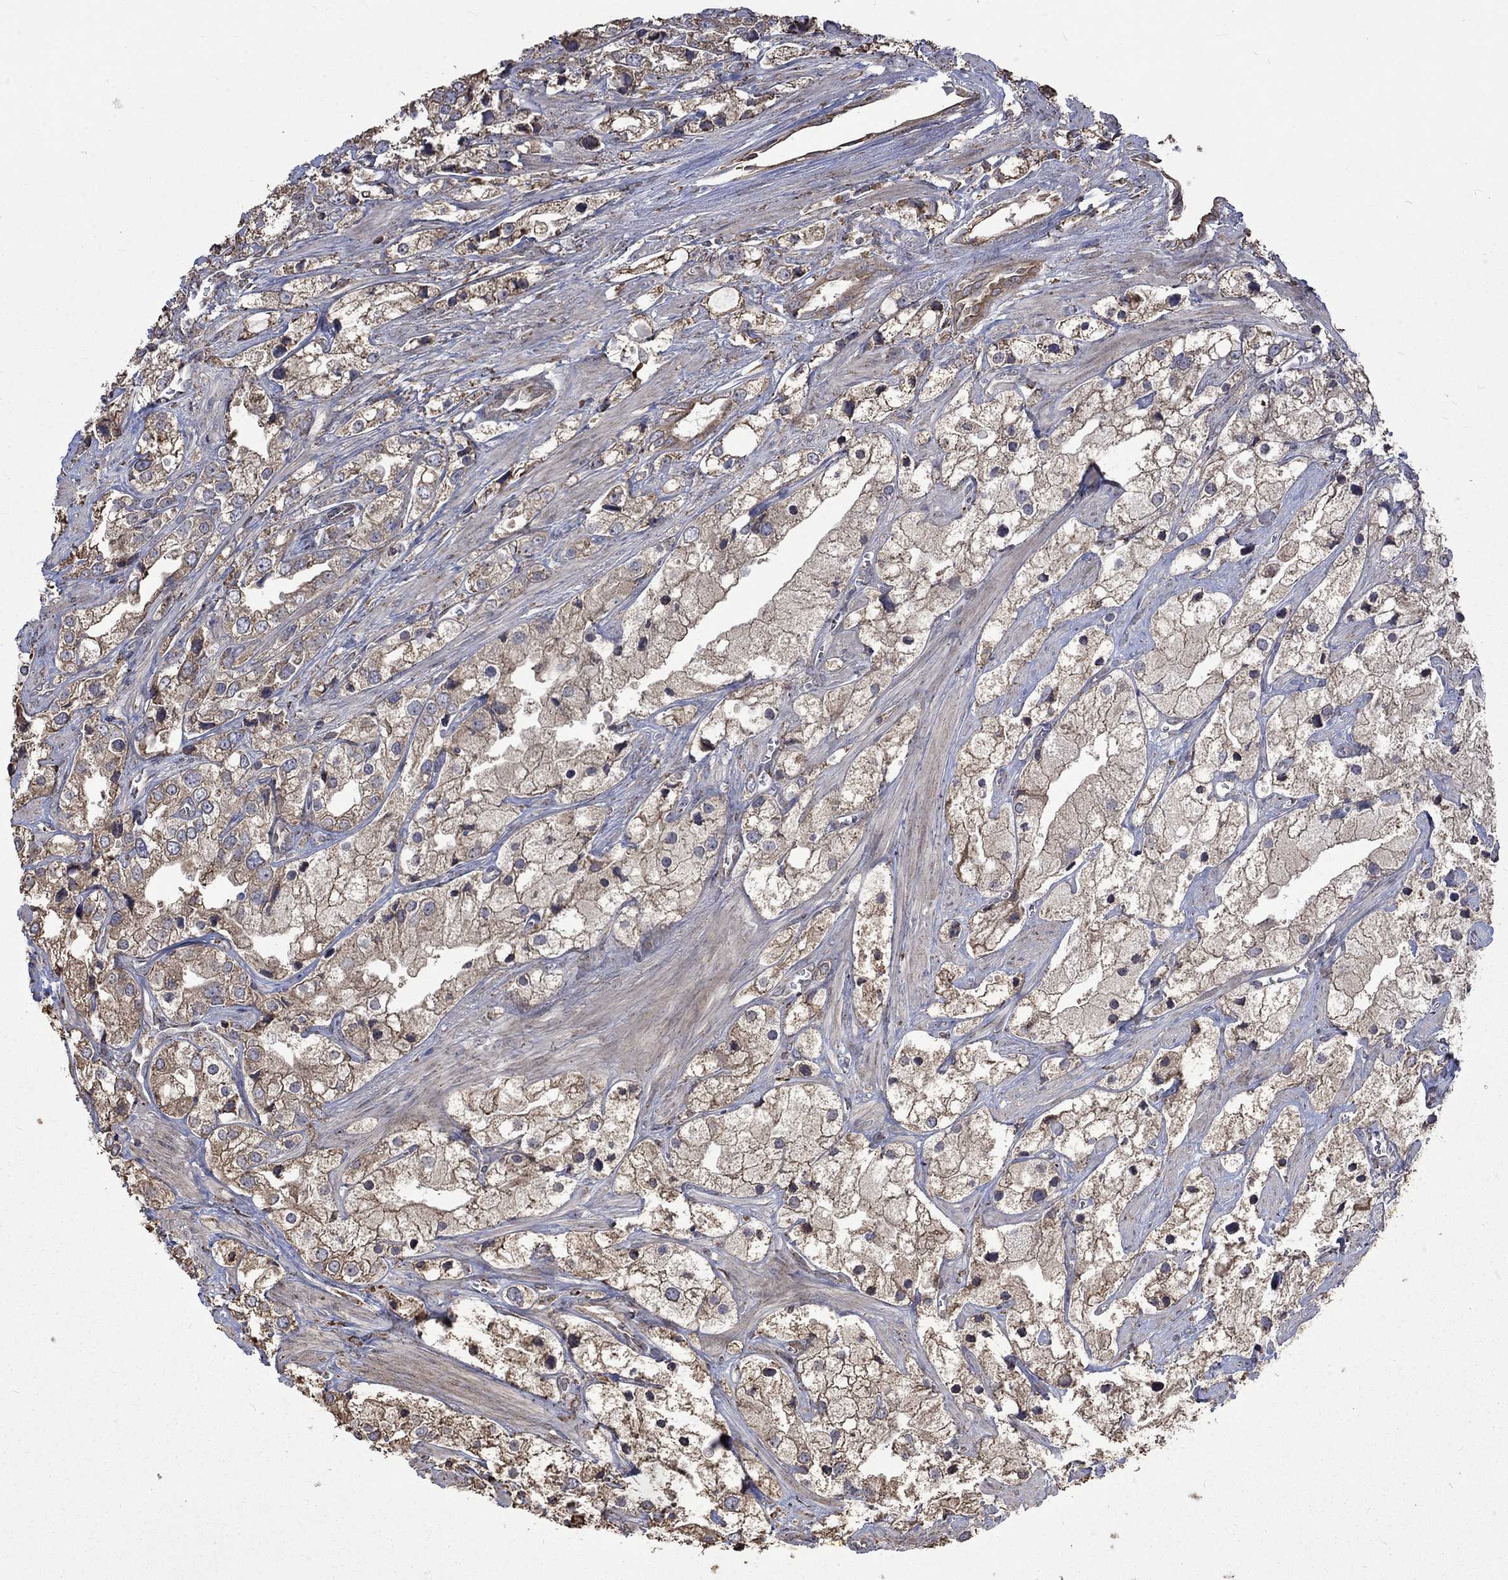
{"staining": {"intensity": "weak", "quantity": ">75%", "location": "cytoplasmic/membranous"}, "tissue": "prostate cancer", "cell_type": "Tumor cells", "image_type": "cancer", "snomed": [{"axis": "morphology", "description": "Adenocarcinoma, NOS"}, {"axis": "topography", "description": "Prostate and seminal vesicle, NOS"}, {"axis": "topography", "description": "Prostate"}], "caption": "Immunohistochemical staining of human adenocarcinoma (prostate) reveals weak cytoplasmic/membranous protein staining in about >75% of tumor cells. (DAB (3,3'-diaminobenzidine) IHC with brightfield microscopy, high magnification).", "gene": "ESRRA", "patient": {"sex": "male", "age": 79}}